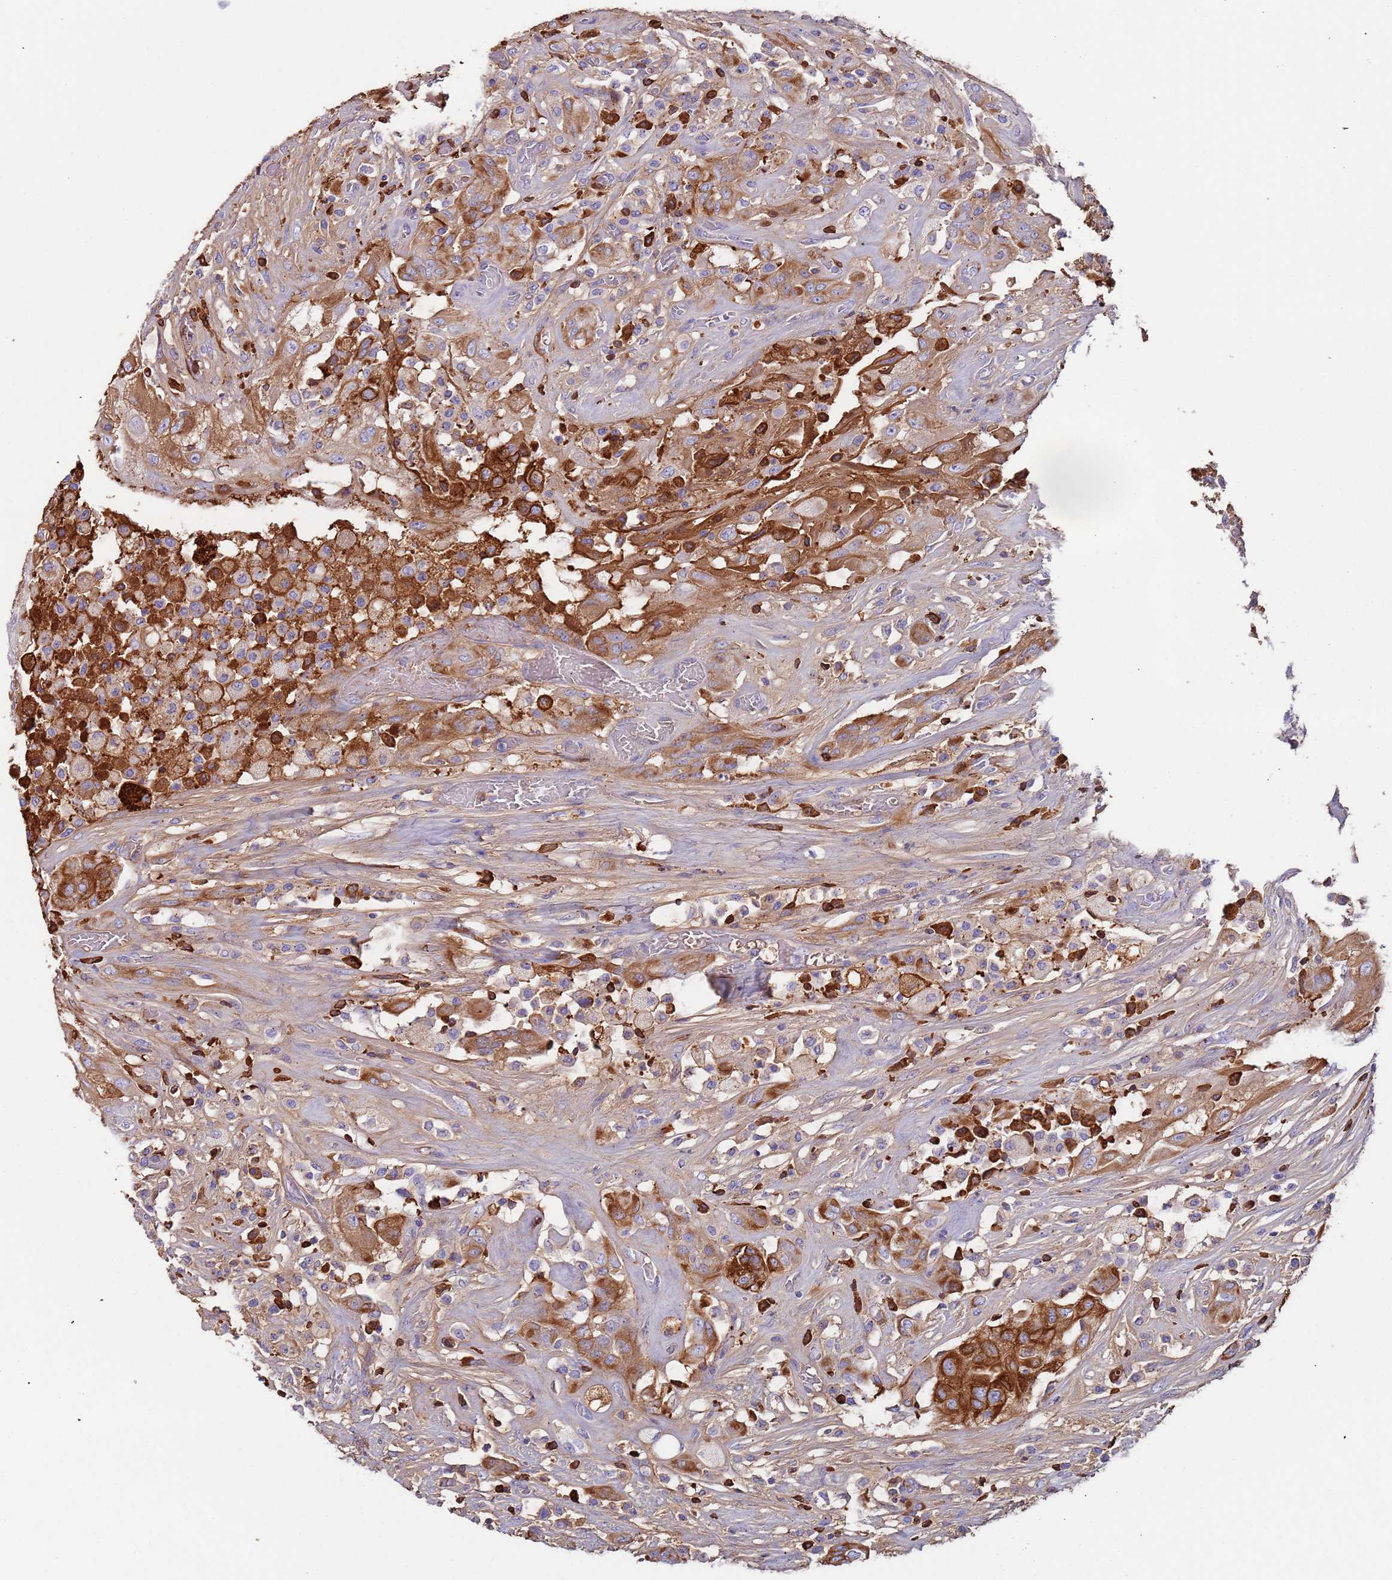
{"staining": {"intensity": "strong", "quantity": ">75%", "location": "cytoplasmic/membranous"}, "tissue": "thyroid cancer", "cell_type": "Tumor cells", "image_type": "cancer", "snomed": [{"axis": "morphology", "description": "Papillary adenocarcinoma, NOS"}, {"axis": "topography", "description": "Thyroid gland"}], "caption": "DAB immunohistochemical staining of thyroid papillary adenocarcinoma exhibits strong cytoplasmic/membranous protein staining in approximately >75% of tumor cells. (DAB IHC with brightfield microscopy, high magnification).", "gene": "CYSLTR2", "patient": {"sex": "female", "age": 59}}